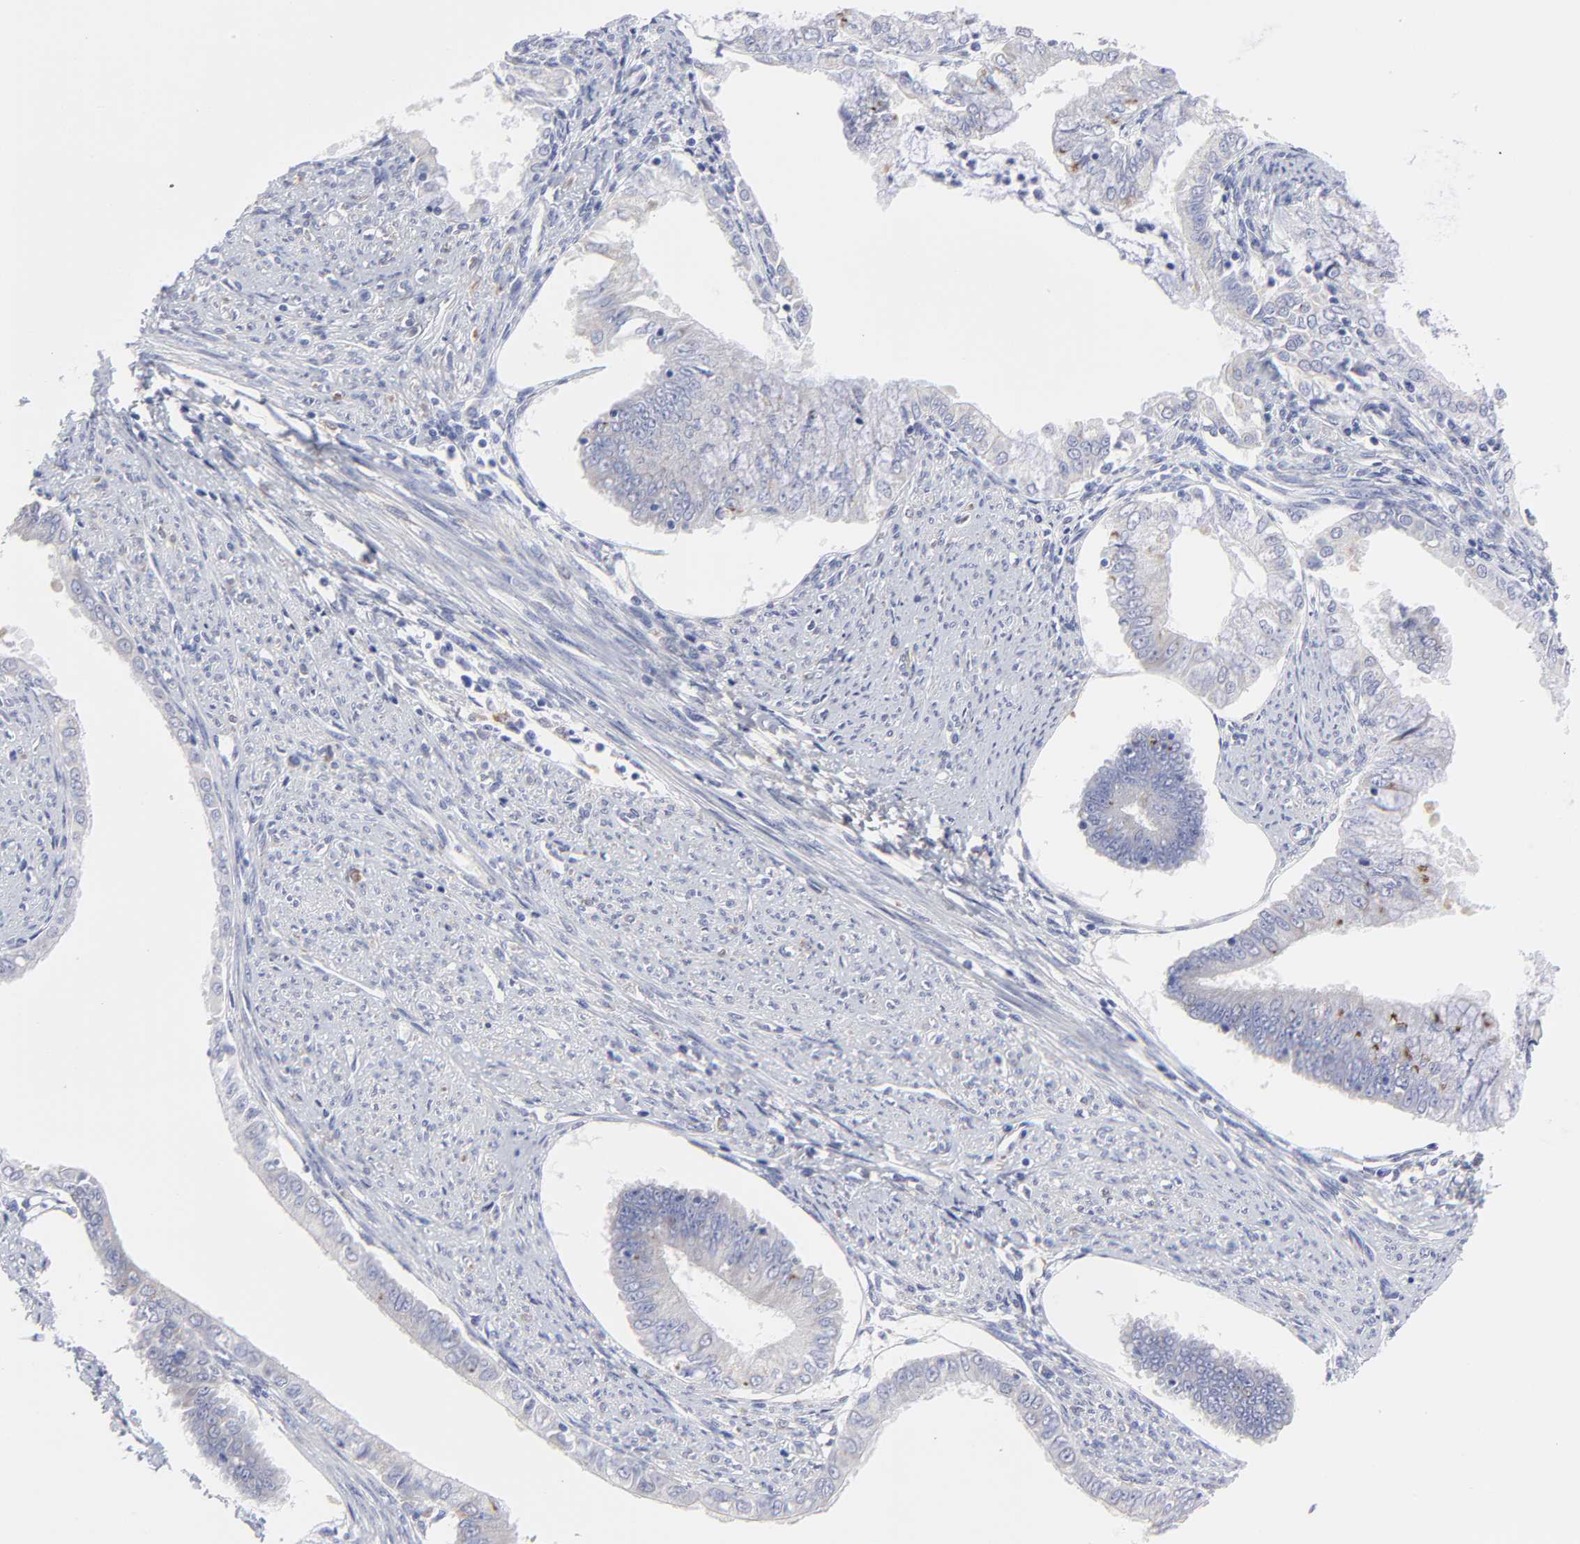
{"staining": {"intensity": "negative", "quantity": "none", "location": "none"}, "tissue": "endometrial cancer", "cell_type": "Tumor cells", "image_type": "cancer", "snomed": [{"axis": "morphology", "description": "Adenocarcinoma, NOS"}, {"axis": "topography", "description": "Endometrium"}], "caption": "Immunohistochemical staining of endometrial adenocarcinoma shows no significant expression in tumor cells. (DAB immunohistochemistry (IHC) with hematoxylin counter stain).", "gene": "DUSP9", "patient": {"sex": "female", "age": 76}}